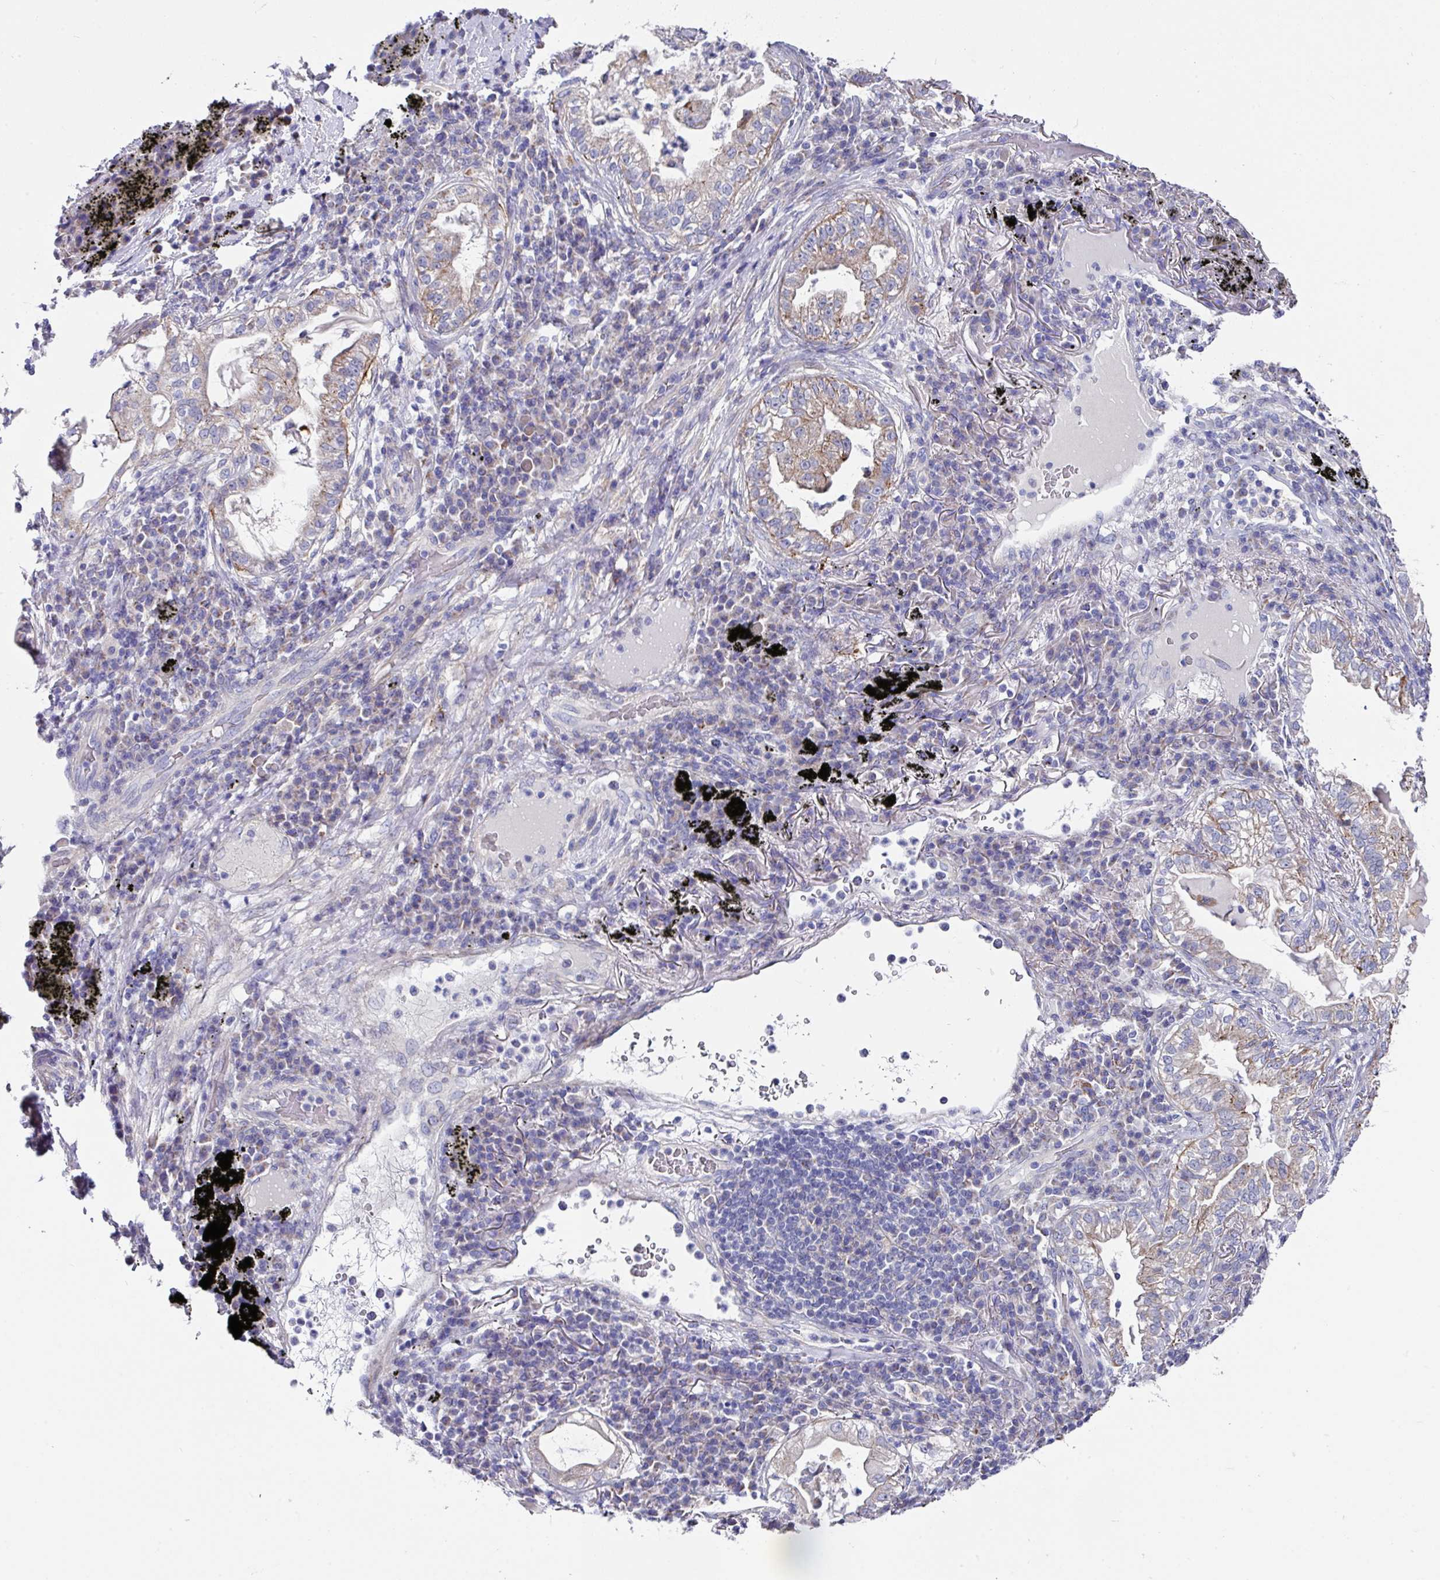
{"staining": {"intensity": "moderate", "quantity": "25%-75%", "location": "cytoplasmic/membranous"}, "tissue": "lung cancer", "cell_type": "Tumor cells", "image_type": "cancer", "snomed": [{"axis": "morphology", "description": "Adenocarcinoma, NOS"}, {"axis": "topography", "description": "Lung"}], "caption": "Immunohistochemical staining of adenocarcinoma (lung) reveals medium levels of moderate cytoplasmic/membranous protein positivity in approximately 25%-75% of tumor cells.", "gene": "CLDN1", "patient": {"sex": "female", "age": 73}}